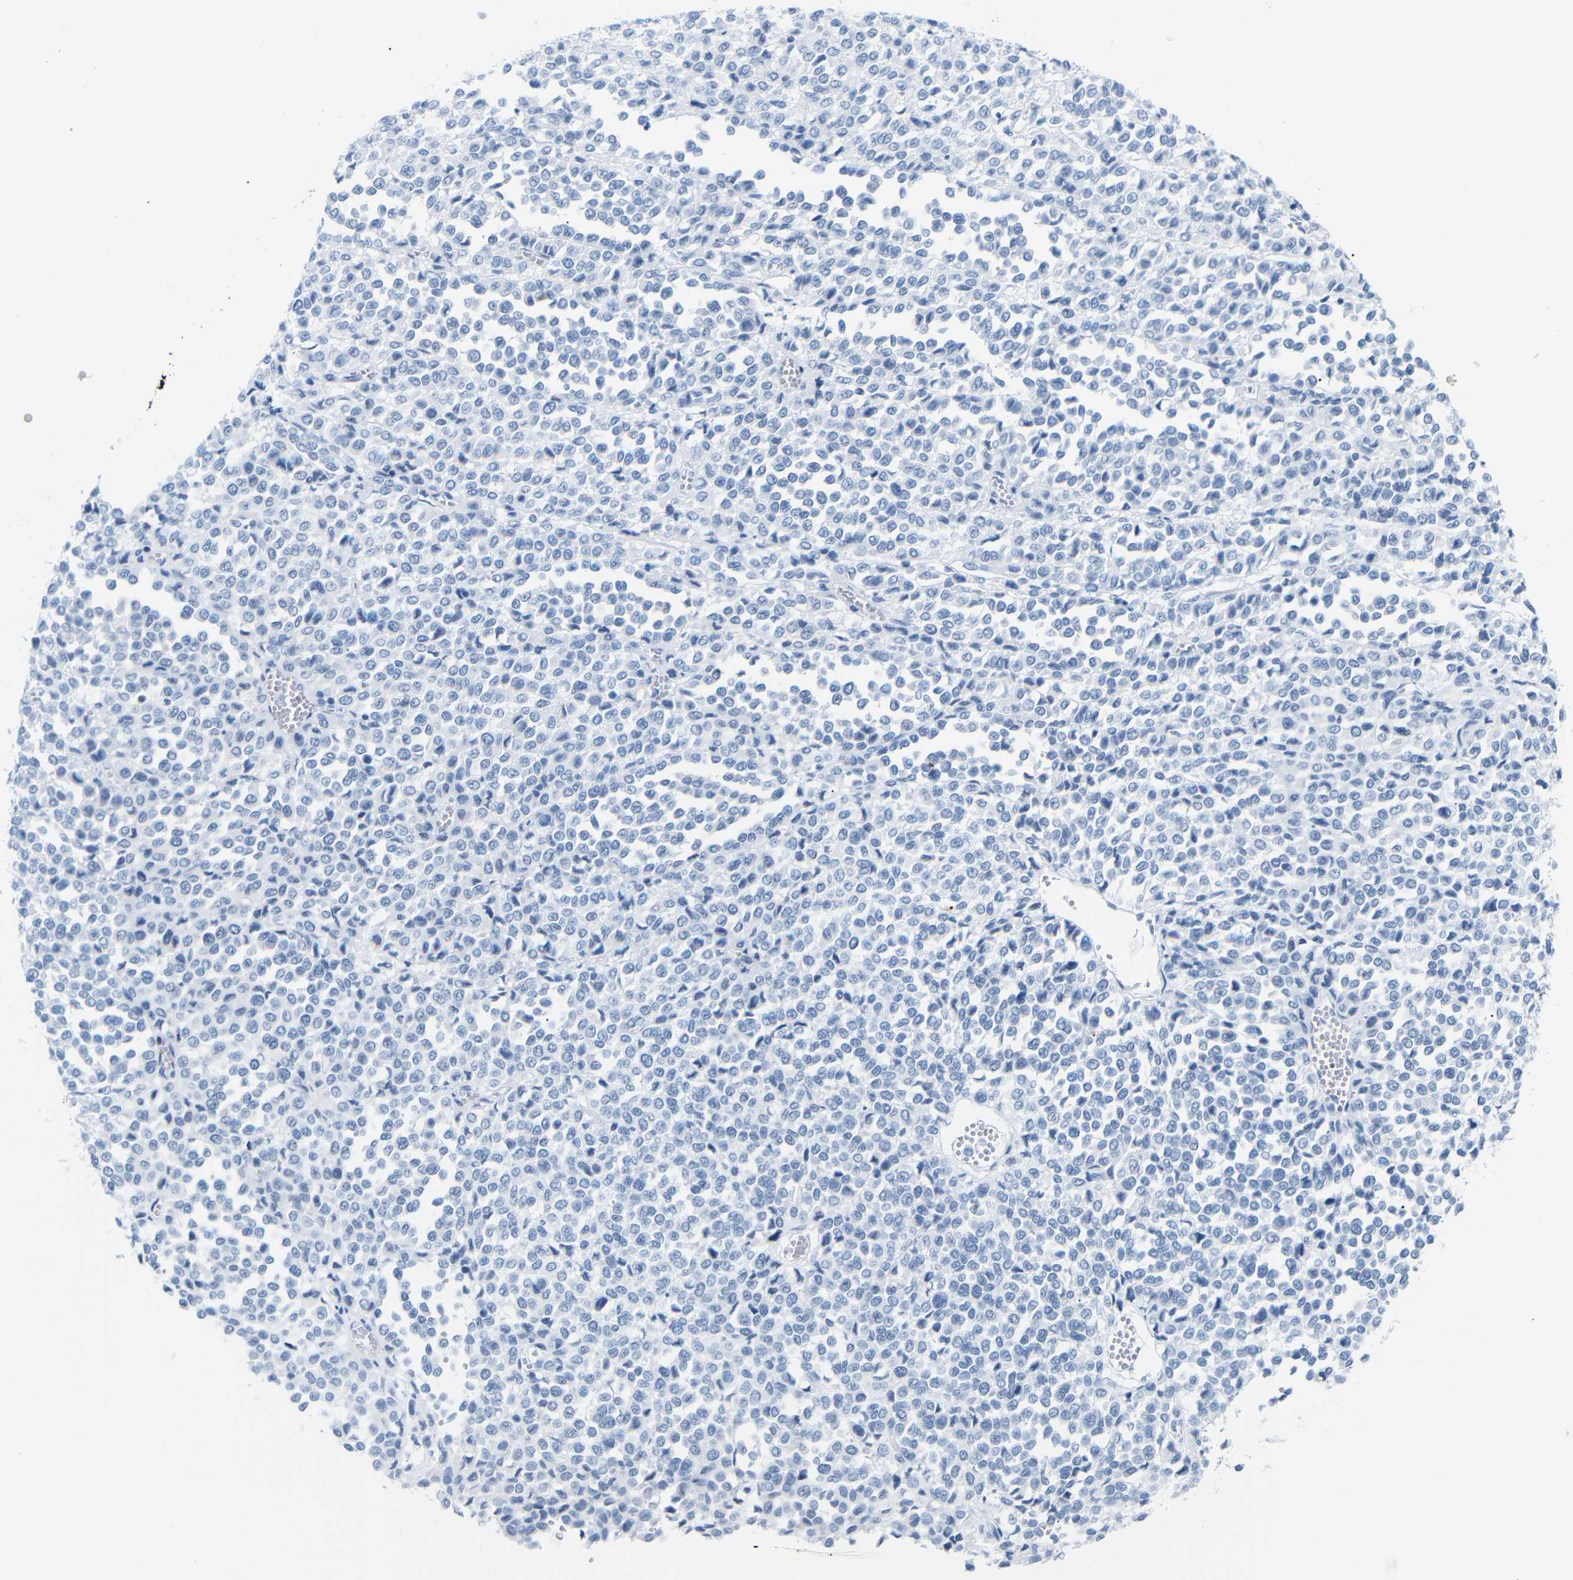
{"staining": {"intensity": "negative", "quantity": "none", "location": "none"}, "tissue": "melanoma", "cell_type": "Tumor cells", "image_type": "cancer", "snomed": [{"axis": "morphology", "description": "Malignant melanoma, Metastatic site"}, {"axis": "topography", "description": "Pancreas"}], "caption": "Tumor cells are negative for brown protein staining in melanoma.", "gene": "DYNAP", "patient": {"sex": "female", "age": 30}}